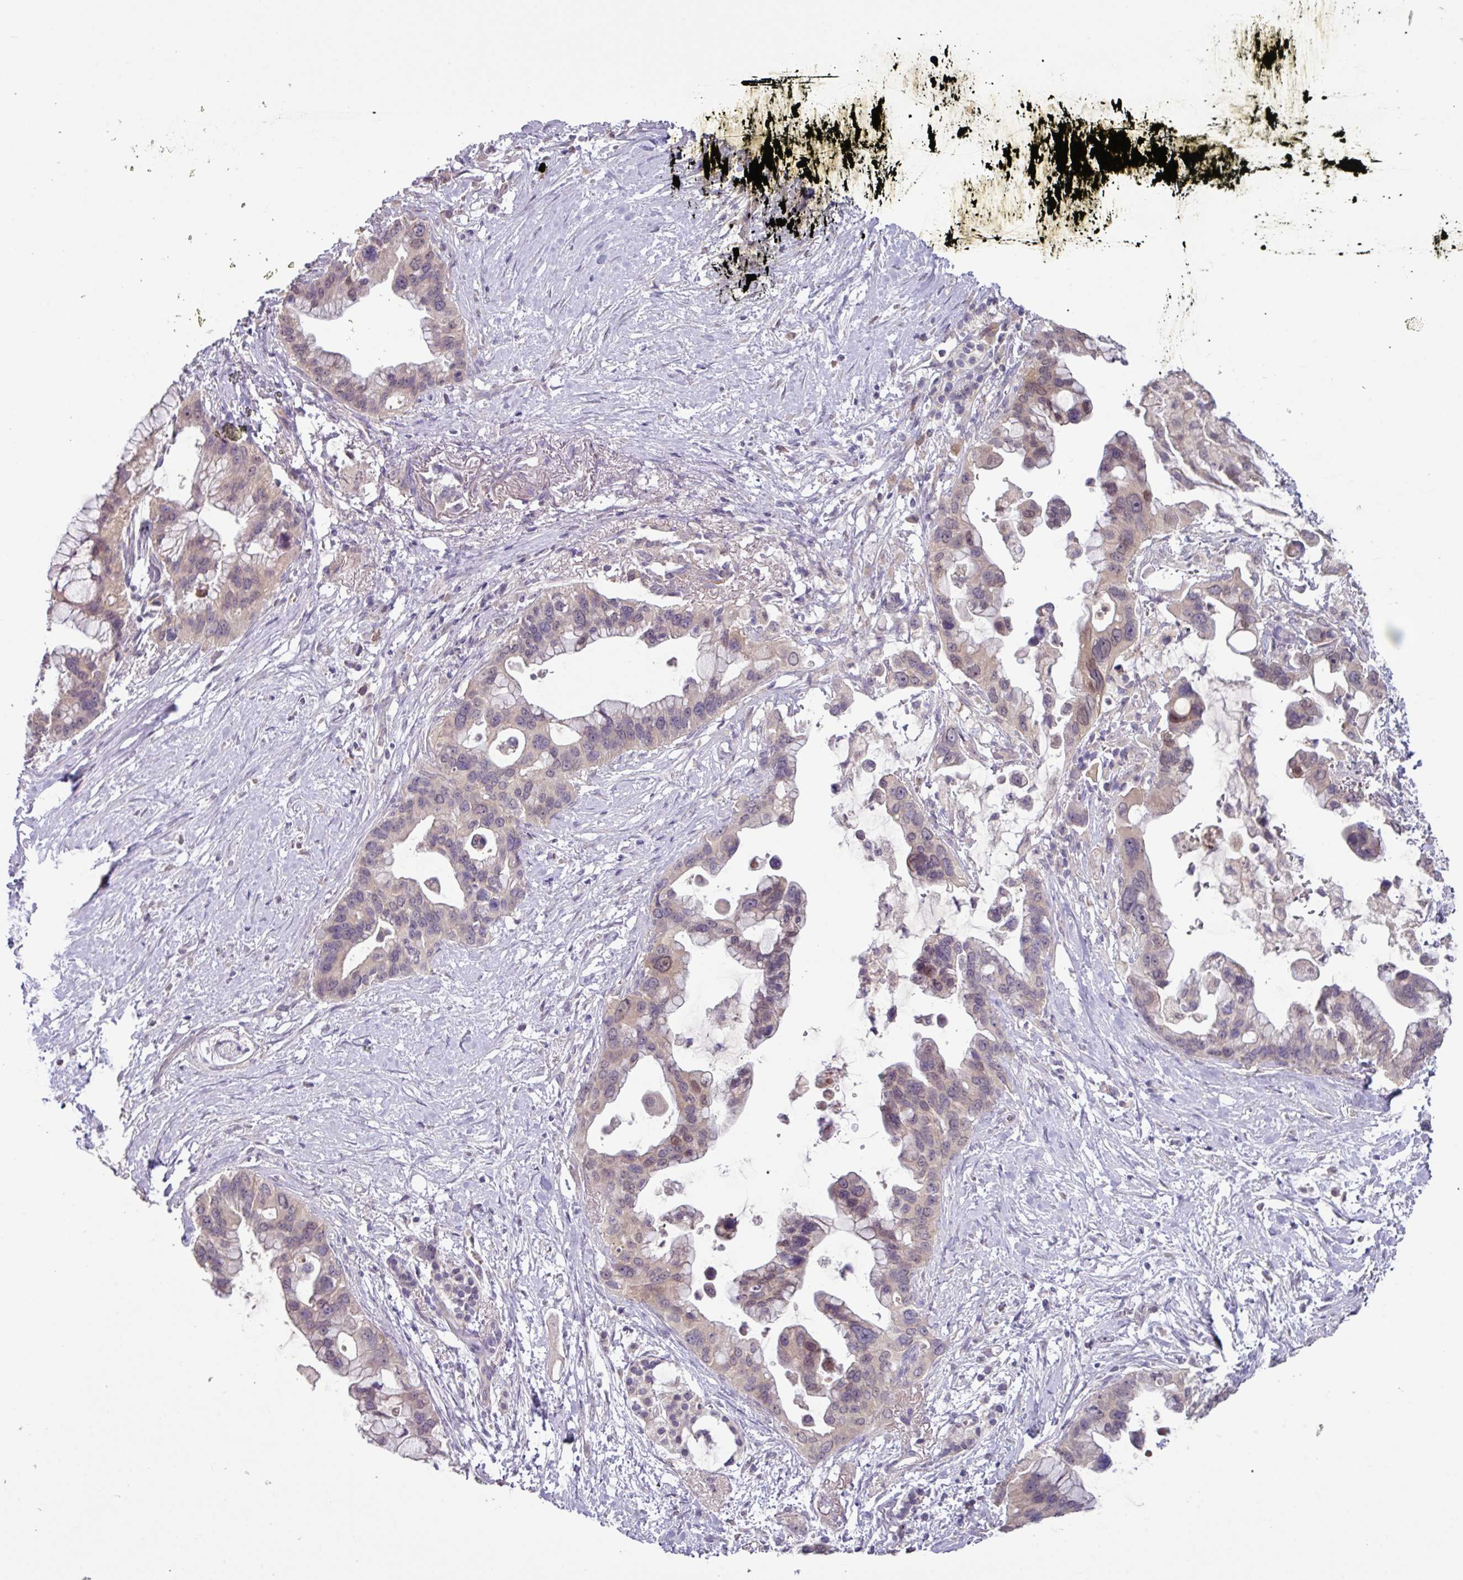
{"staining": {"intensity": "weak", "quantity": "25%-75%", "location": "cytoplasmic/membranous,nuclear"}, "tissue": "pancreatic cancer", "cell_type": "Tumor cells", "image_type": "cancer", "snomed": [{"axis": "morphology", "description": "Adenocarcinoma, NOS"}, {"axis": "topography", "description": "Pancreas"}], "caption": "The immunohistochemical stain highlights weak cytoplasmic/membranous and nuclear expression in tumor cells of pancreatic cancer tissue.", "gene": "SLC5A10", "patient": {"sex": "female", "age": 83}}